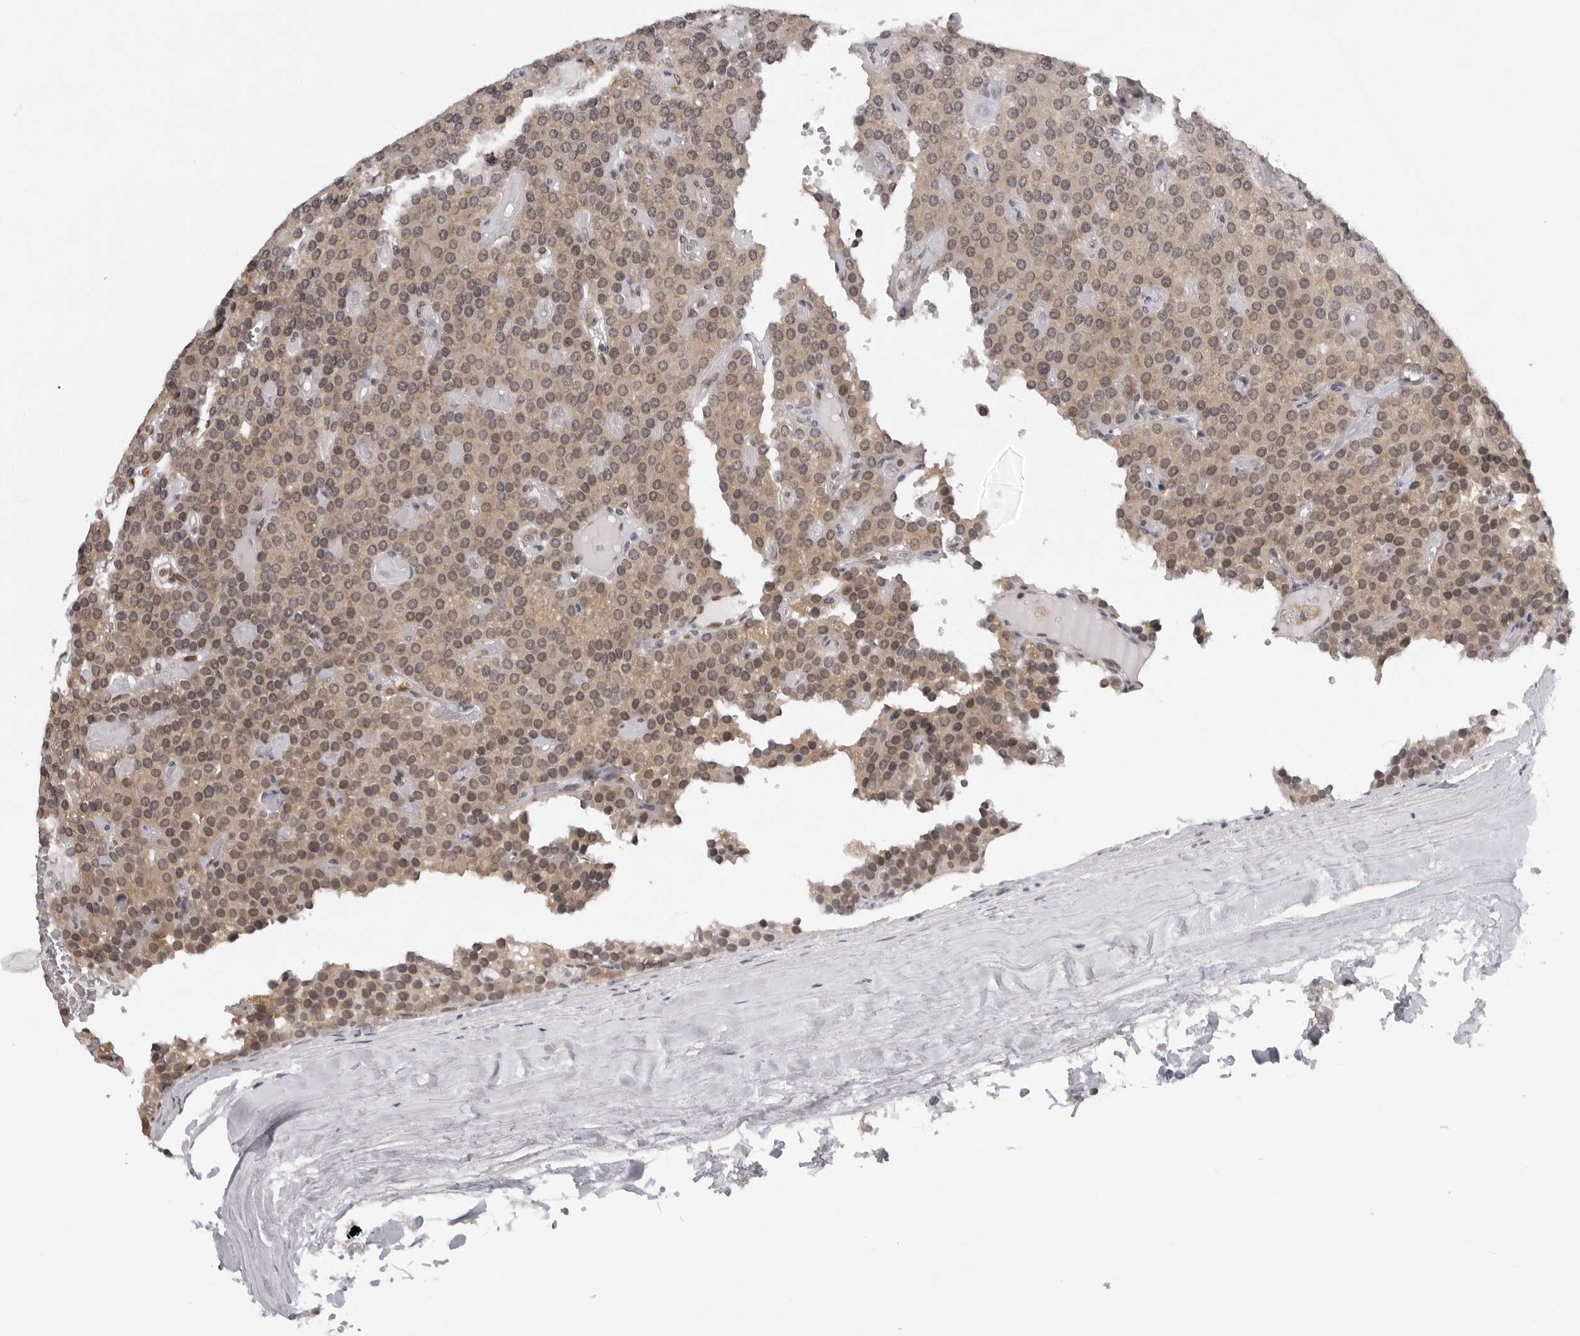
{"staining": {"intensity": "moderate", "quantity": ">75%", "location": "cytoplasmic/membranous,nuclear"}, "tissue": "parathyroid gland", "cell_type": "Glandular cells", "image_type": "normal", "snomed": [{"axis": "morphology", "description": "Normal tissue, NOS"}, {"axis": "morphology", "description": "Adenoma, NOS"}, {"axis": "topography", "description": "Parathyroid gland"}], "caption": "Approximately >75% of glandular cells in benign parathyroid gland reveal moderate cytoplasmic/membranous,nuclear protein staining as visualized by brown immunohistochemical staining.", "gene": "CASP7", "patient": {"sex": "female", "age": 86}}